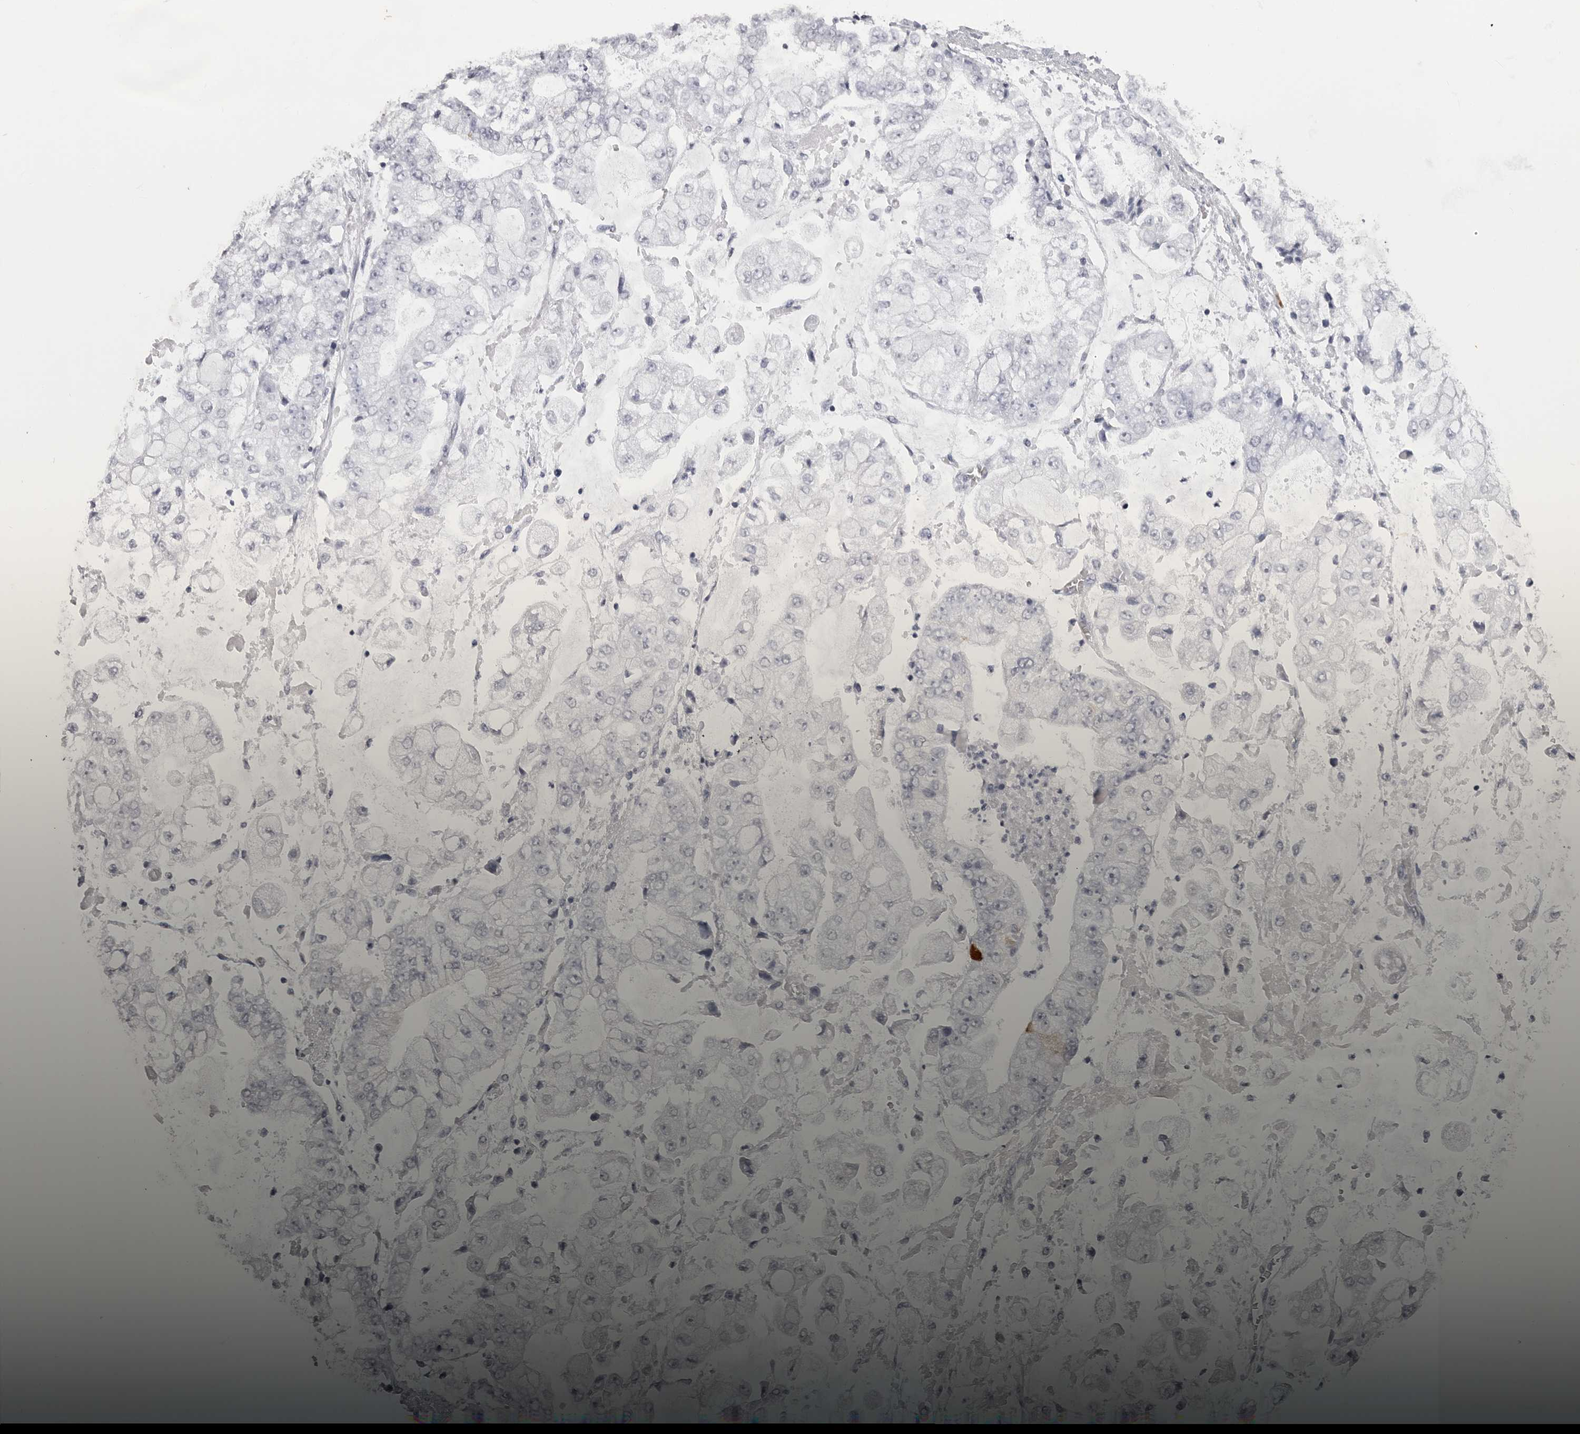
{"staining": {"intensity": "negative", "quantity": "none", "location": "none"}, "tissue": "stomach cancer", "cell_type": "Tumor cells", "image_type": "cancer", "snomed": [{"axis": "morphology", "description": "Adenocarcinoma, NOS"}, {"axis": "topography", "description": "Stomach"}], "caption": "Micrograph shows no protein positivity in tumor cells of stomach cancer tissue. (Brightfield microscopy of DAB immunohistochemistry (IHC) at high magnification).", "gene": "CST1", "patient": {"sex": "male", "age": 76}}